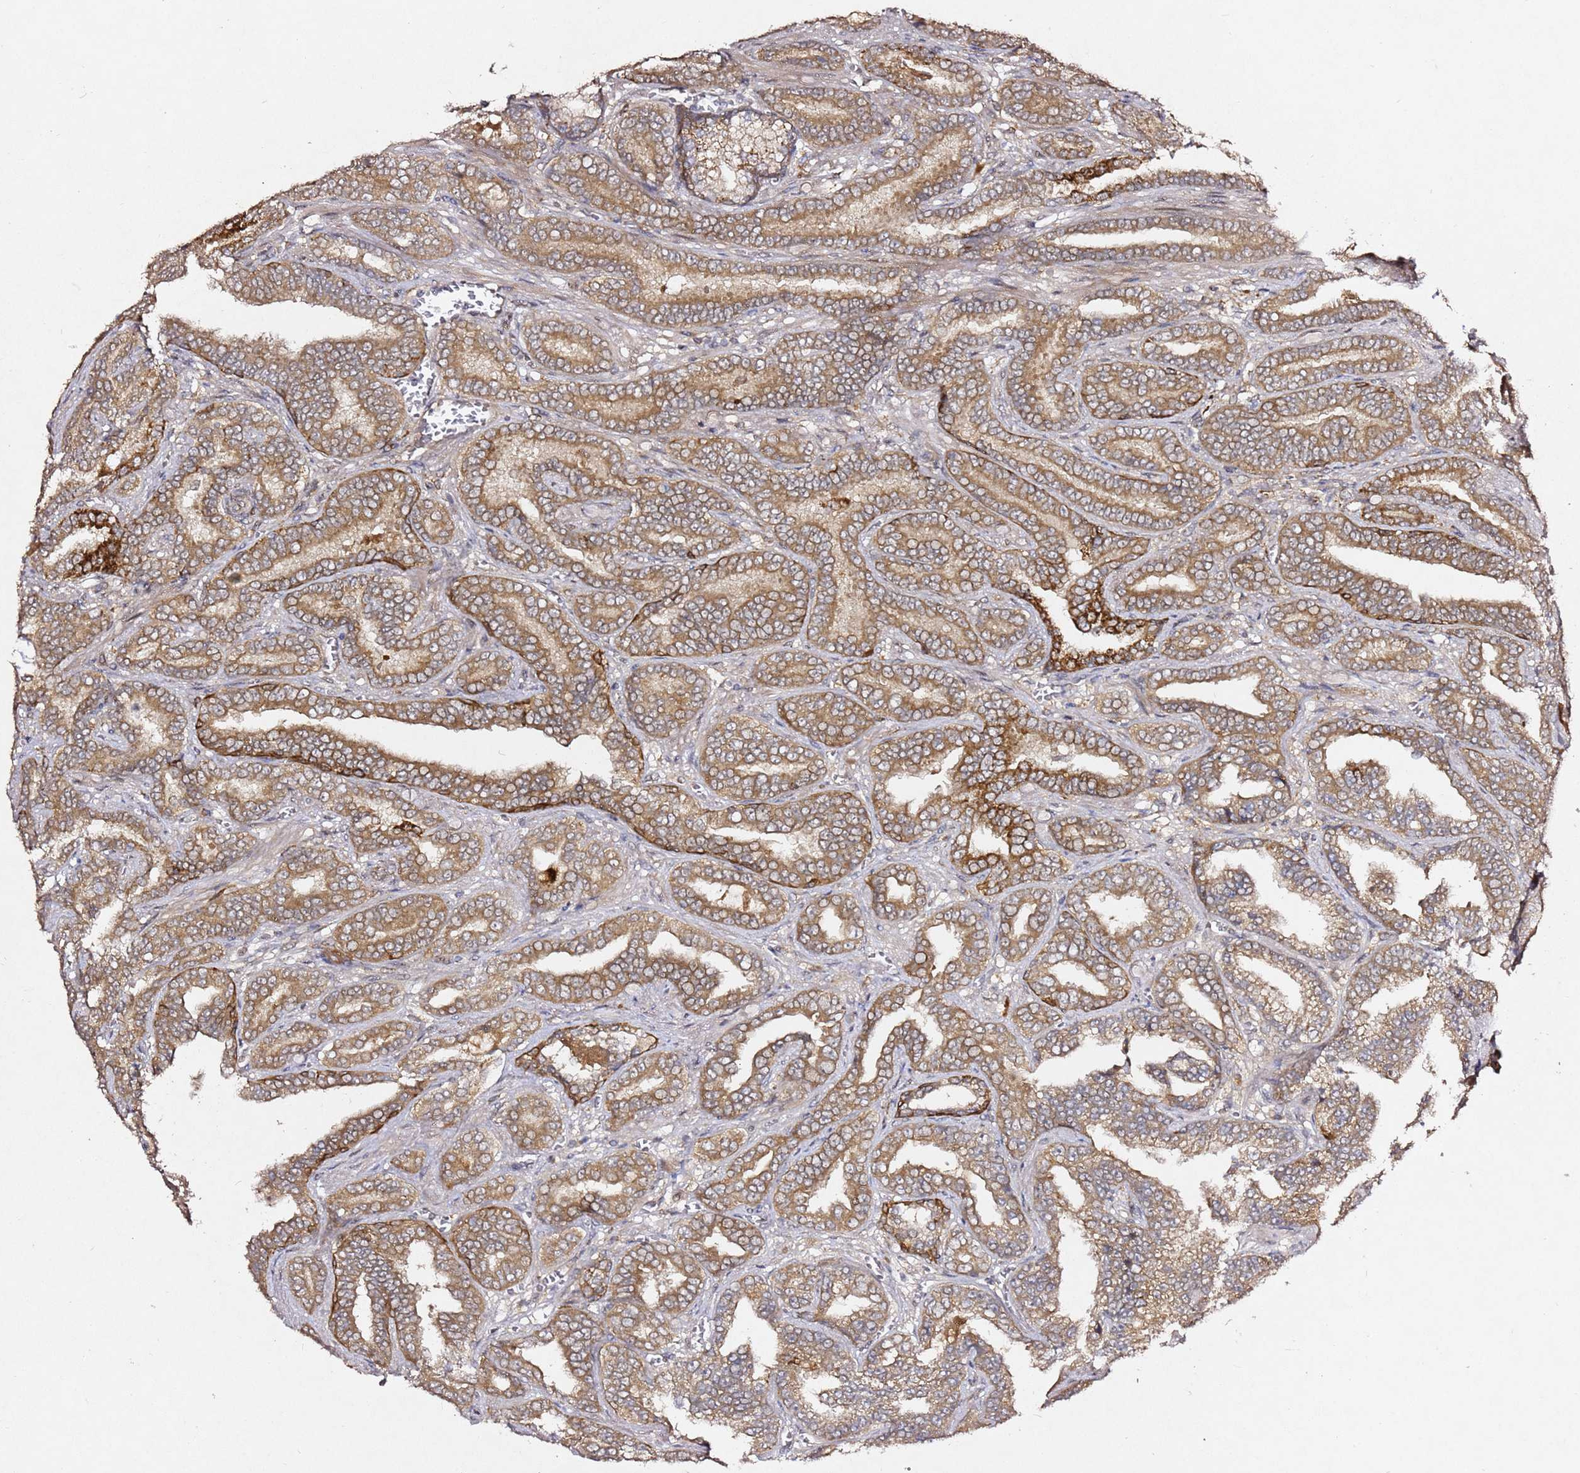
{"staining": {"intensity": "moderate", "quantity": ">75%", "location": "cytoplasmic/membranous"}, "tissue": "prostate cancer", "cell_type": "Tumor cells", "image_type": "cancer", "snomed": [{"axis": "morphology", "description": "Adenocarcinoma, High grade"}, {"axis": "topography", "description": "Prostate"}], "caption": "Protein staining of prostate cancer tissue demonstrates moderate cytoplasmic/membranous expression in about >75% of tumor cells.", "gene": "ALG11", "patient": {"sex": "male", "age": 67}}